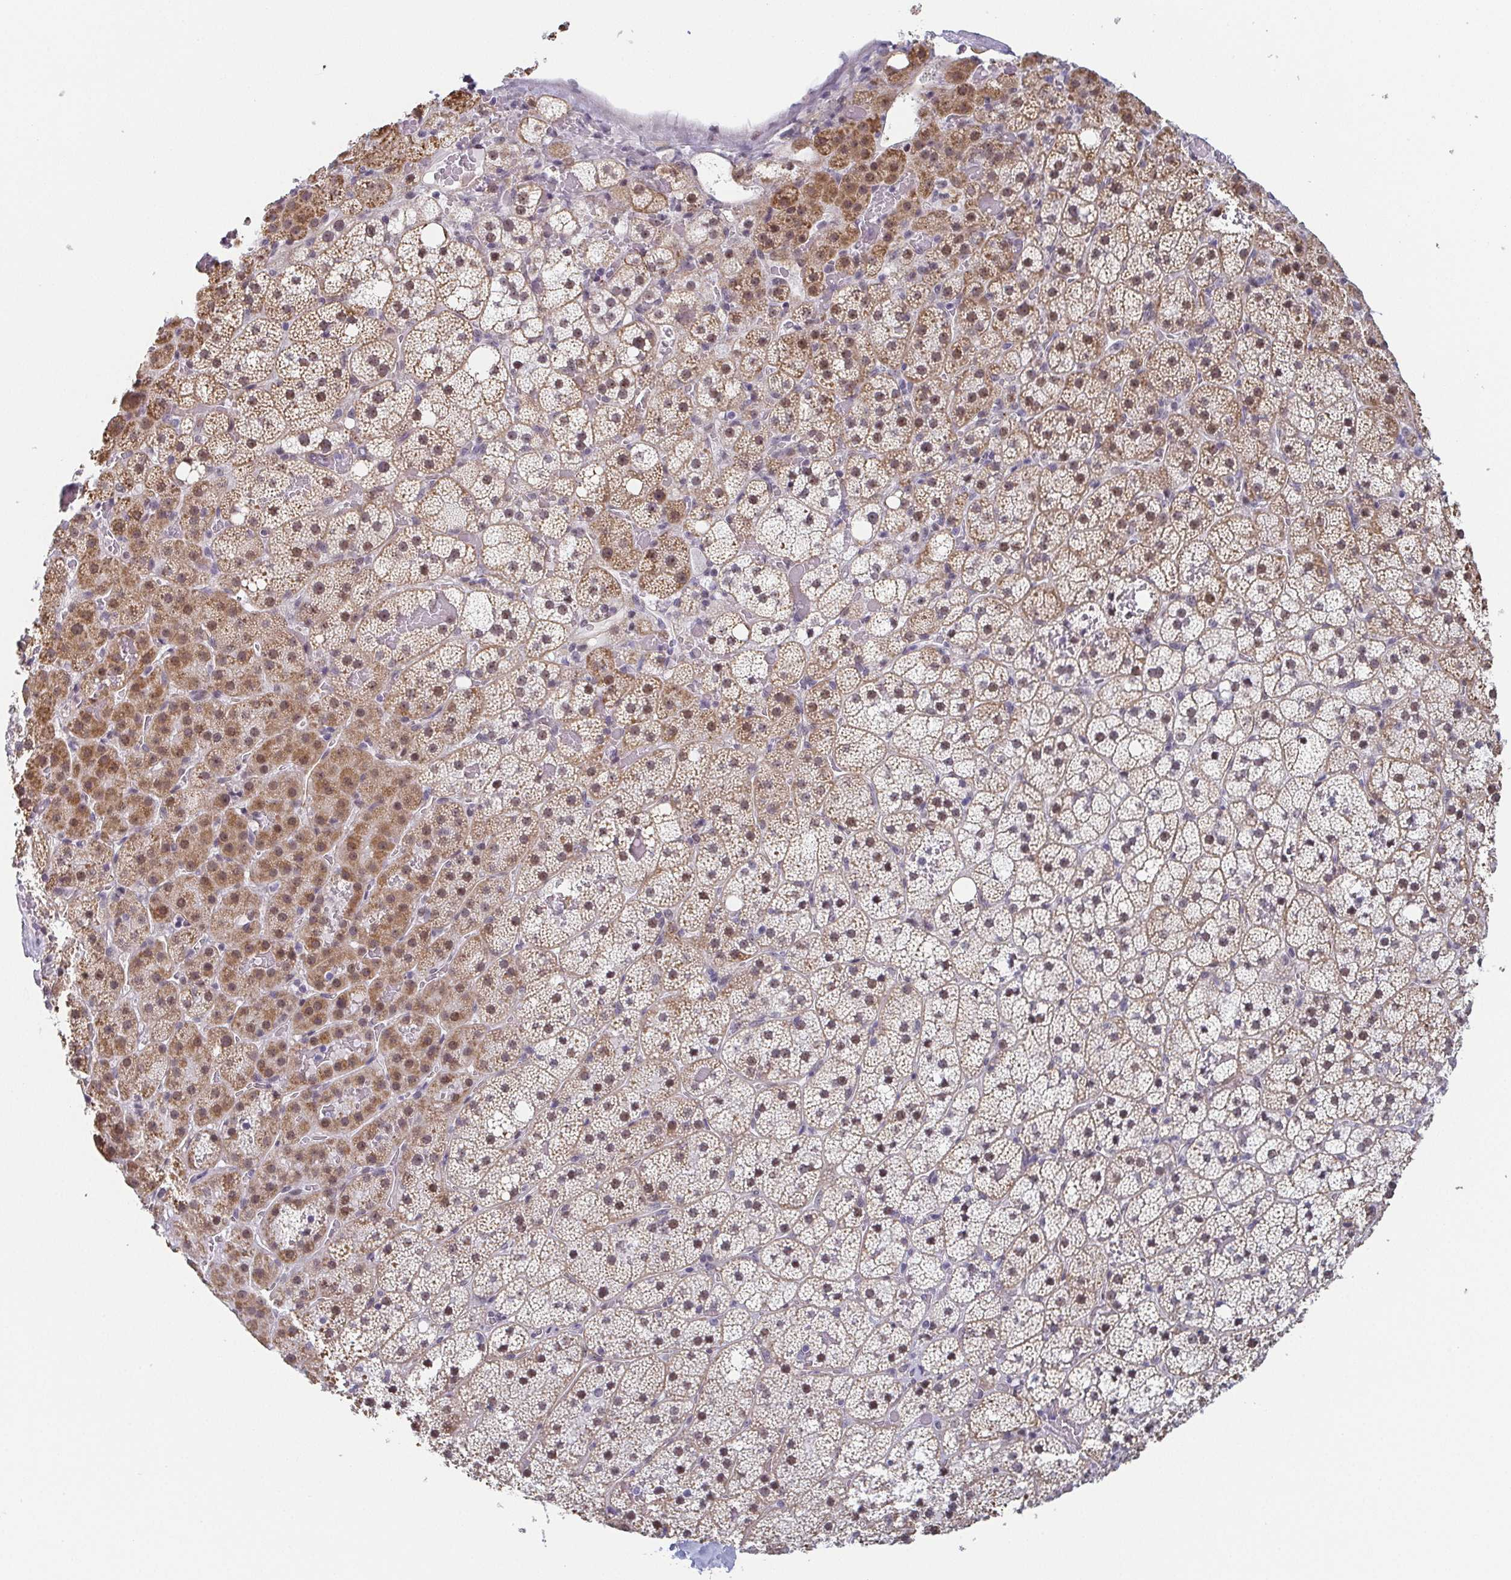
{"staining": {"intensity": "moderate", "quantity": "25%-75%", "location": "cytoplasmic/membranous"}, "tissue": "adrenal gland", "cell_type": "Glandular cells", "image_type": "normal", "snomed": [{"axis": "morphology", "description": "Normal tissue, NOS"}, {"axis": "topography", "description": "Adrenal gland"}], "caption": "Approximately 25%-75% of glandular cells in normal human adrenal gland reveal moderate cytoplasmic/membranous protein expression as visualized by brown immunohistochemical staining.", "gene": "EXOSC7", "patient": {"sex": "male", "age": 53}}